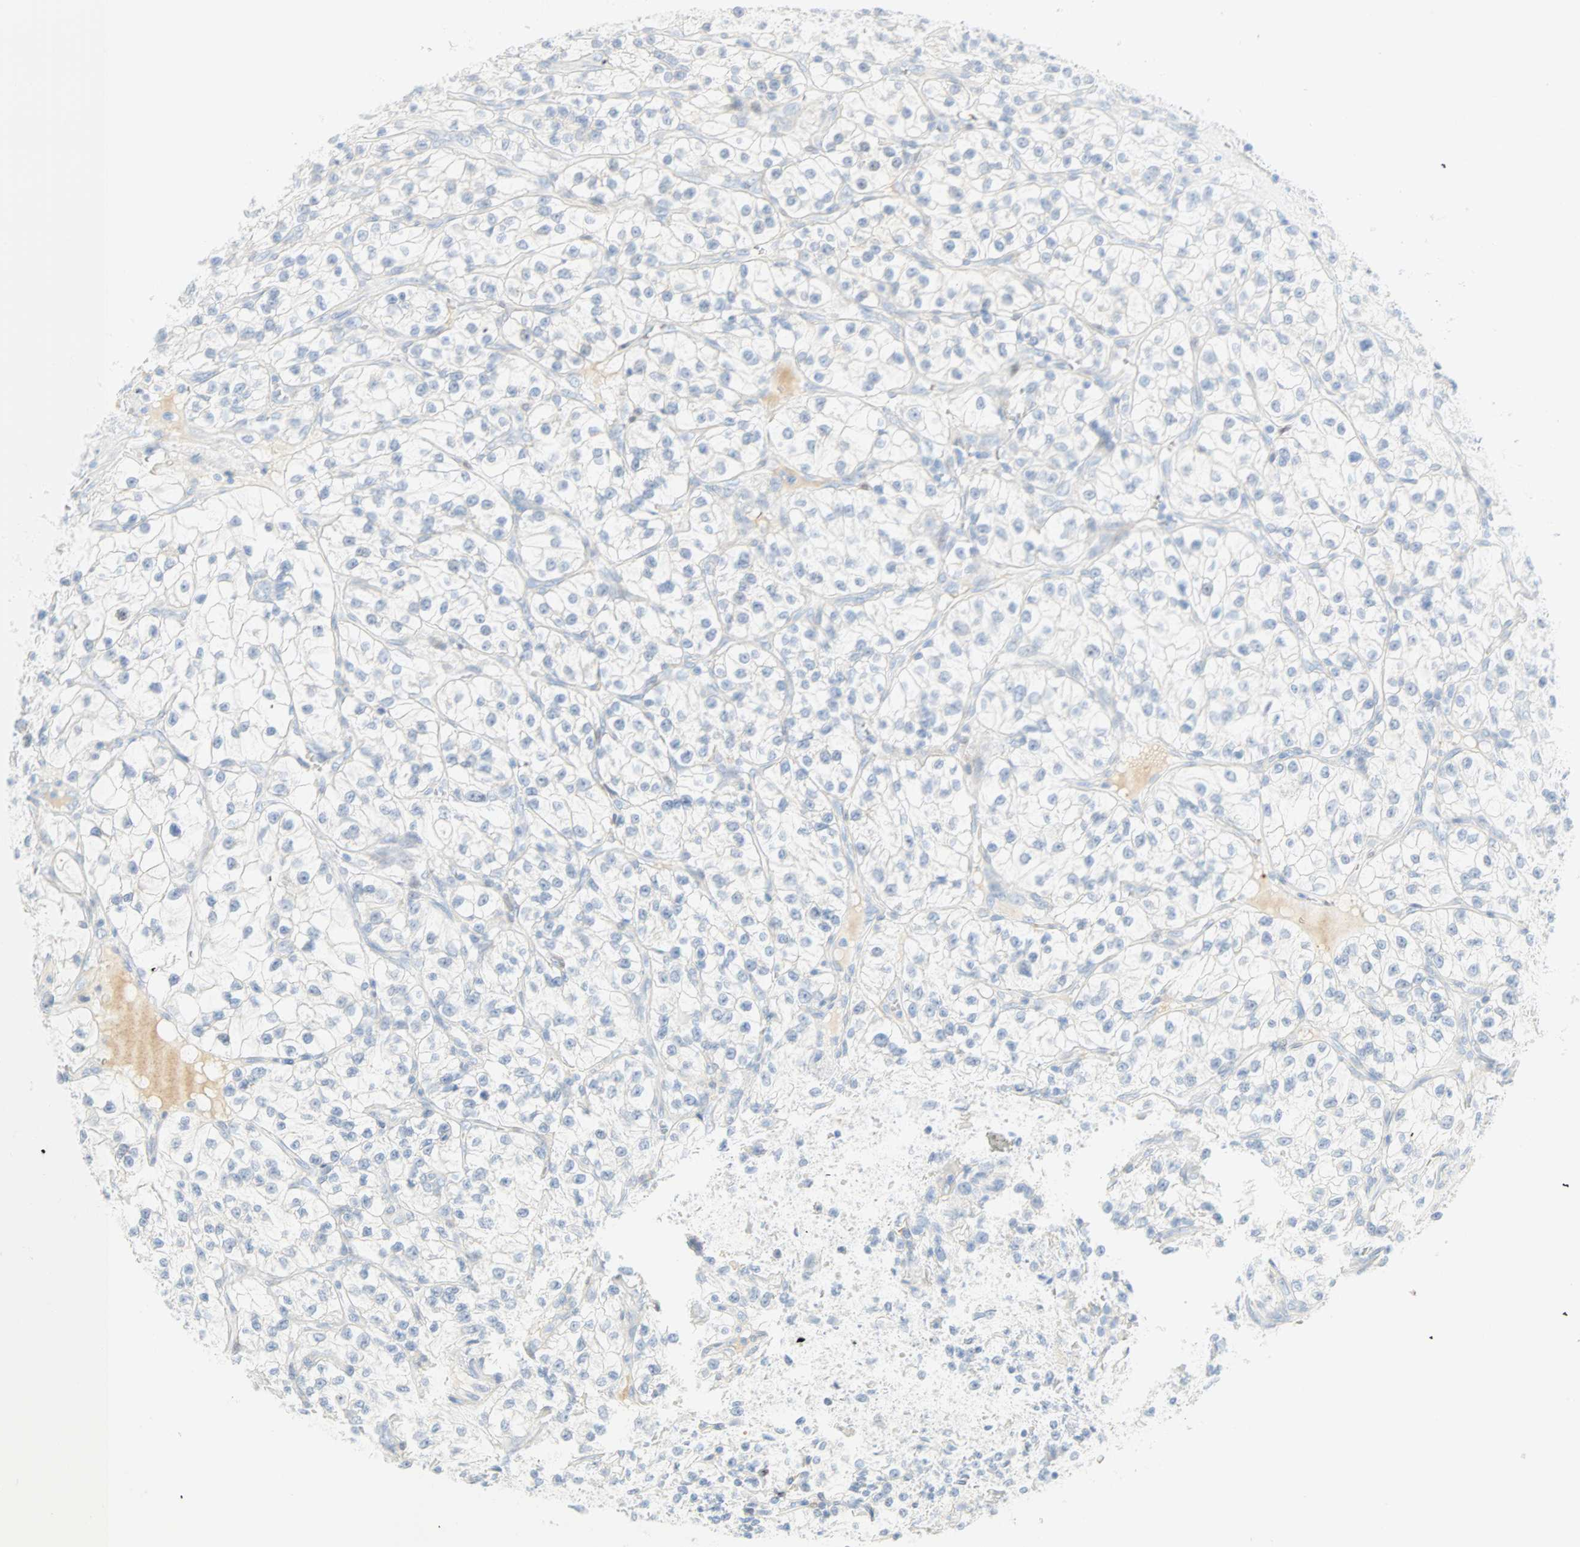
{"staining": {"intensity": "negative", "quantity": "none", "location": "none"}, "tissue": "renal cancer", "cell_type": "Tumor cells", "image_type": "cancer", "snomed": [{"axis": "morphology", "description": "Adenocarcinoma, NOS"}, {"axis": "topography", "description": "Kidney"}], "caption": "This is an immunohistochemistry image of renal cancer. There is no staining in tumor cells.", "gene": "SELENBP1", "patient": {"sex": "female", "age": 57}}